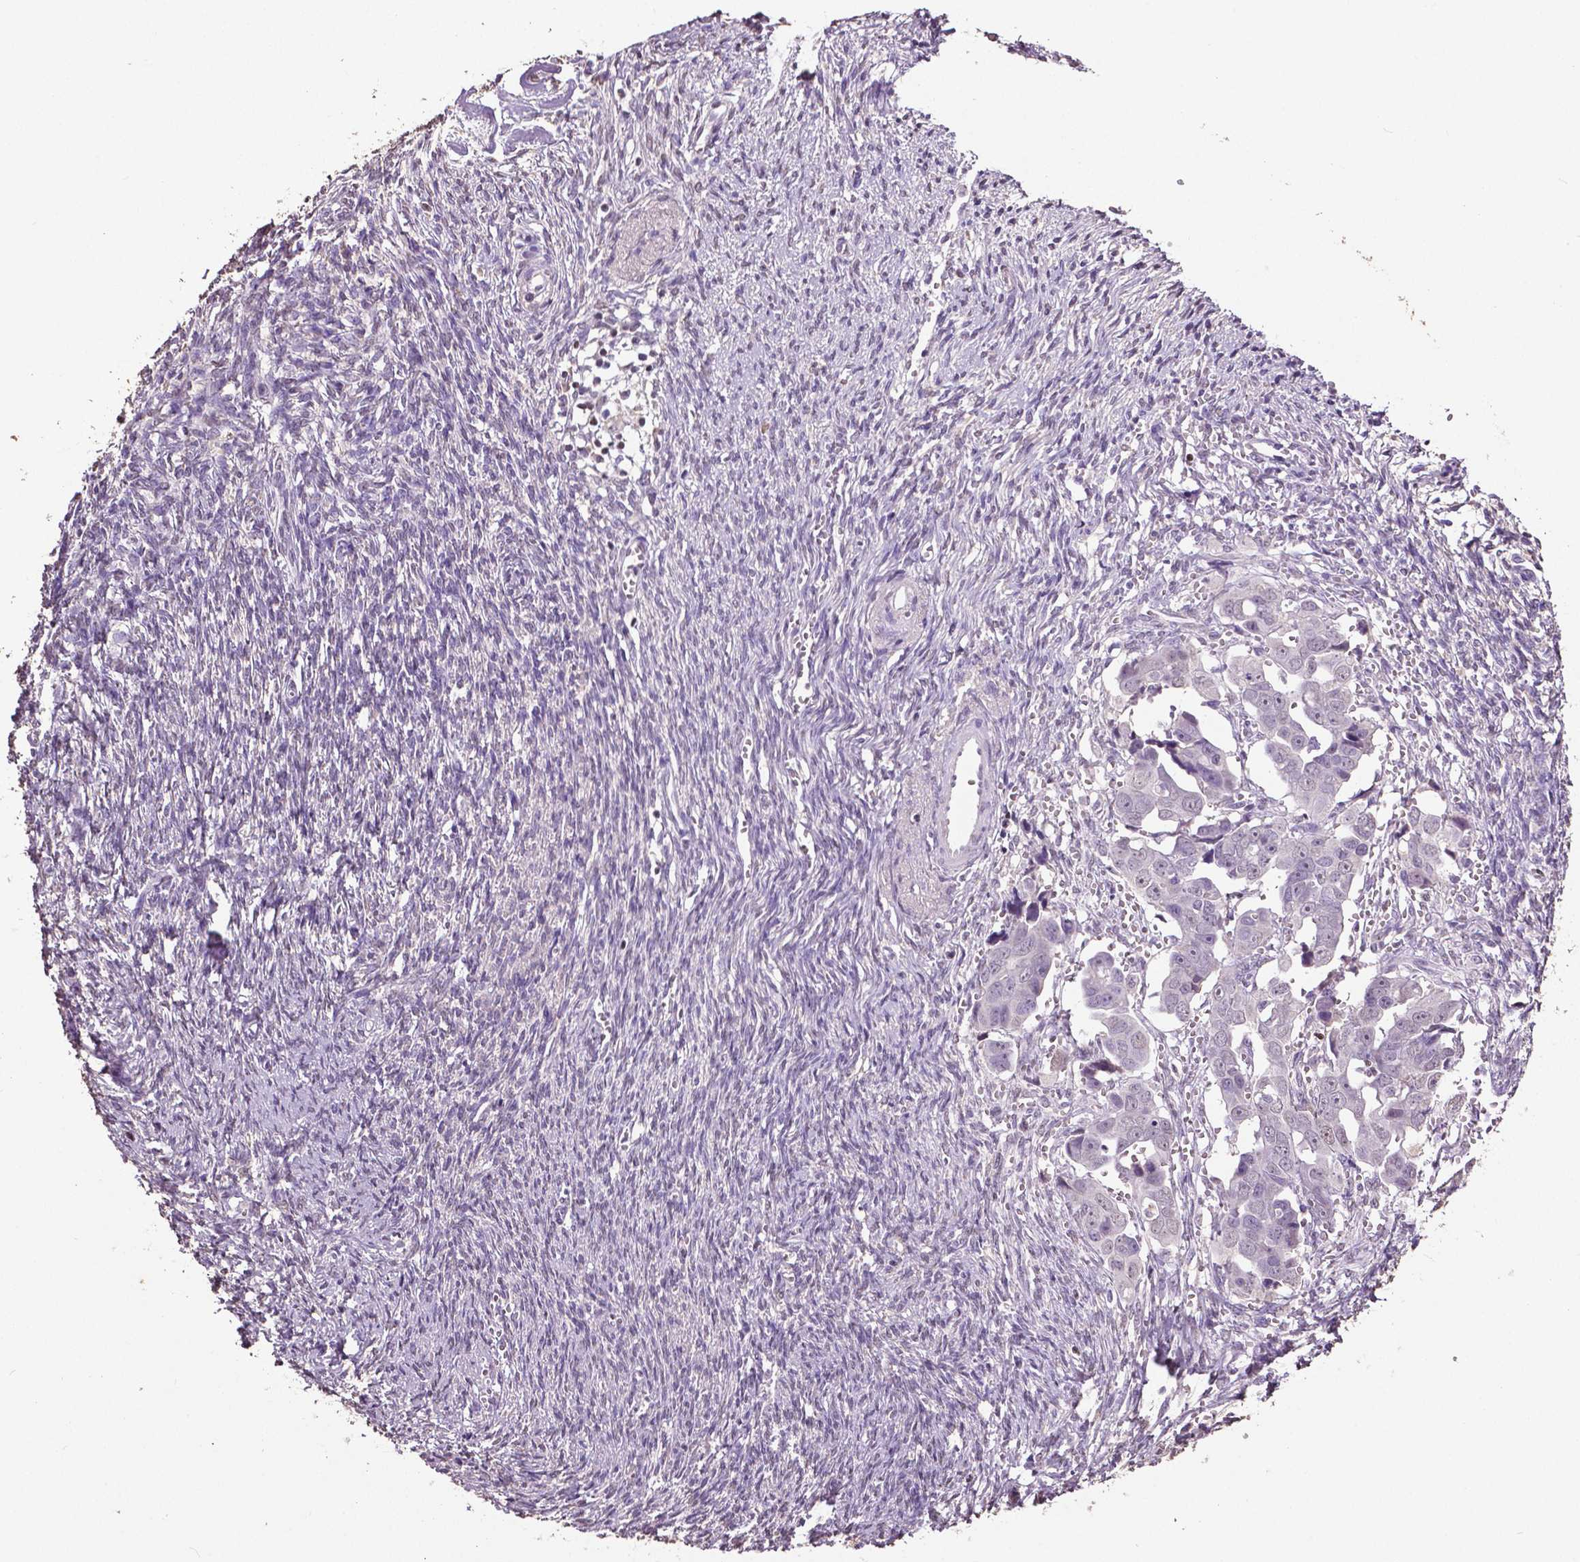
{"staining": {"intensity": "negative", "quantity": "none", "location": "none"}, "tissue": "ovarian cancer", "cell_type": "Tumor cells", "image_type": "cancer", "snomed": [{"axis": "morphology", "description": "Cystadenocarcinoma, serous, NOS"}, {"axis": "topography", "description": "Ovary"}], "caption": "The IHC histopathology image has no significant staining in tumor cells of ovarian serous cystadenocarcinoma tissue.", "gene": "RUNX3", "patient": {"sex": "female", "age": 59}}